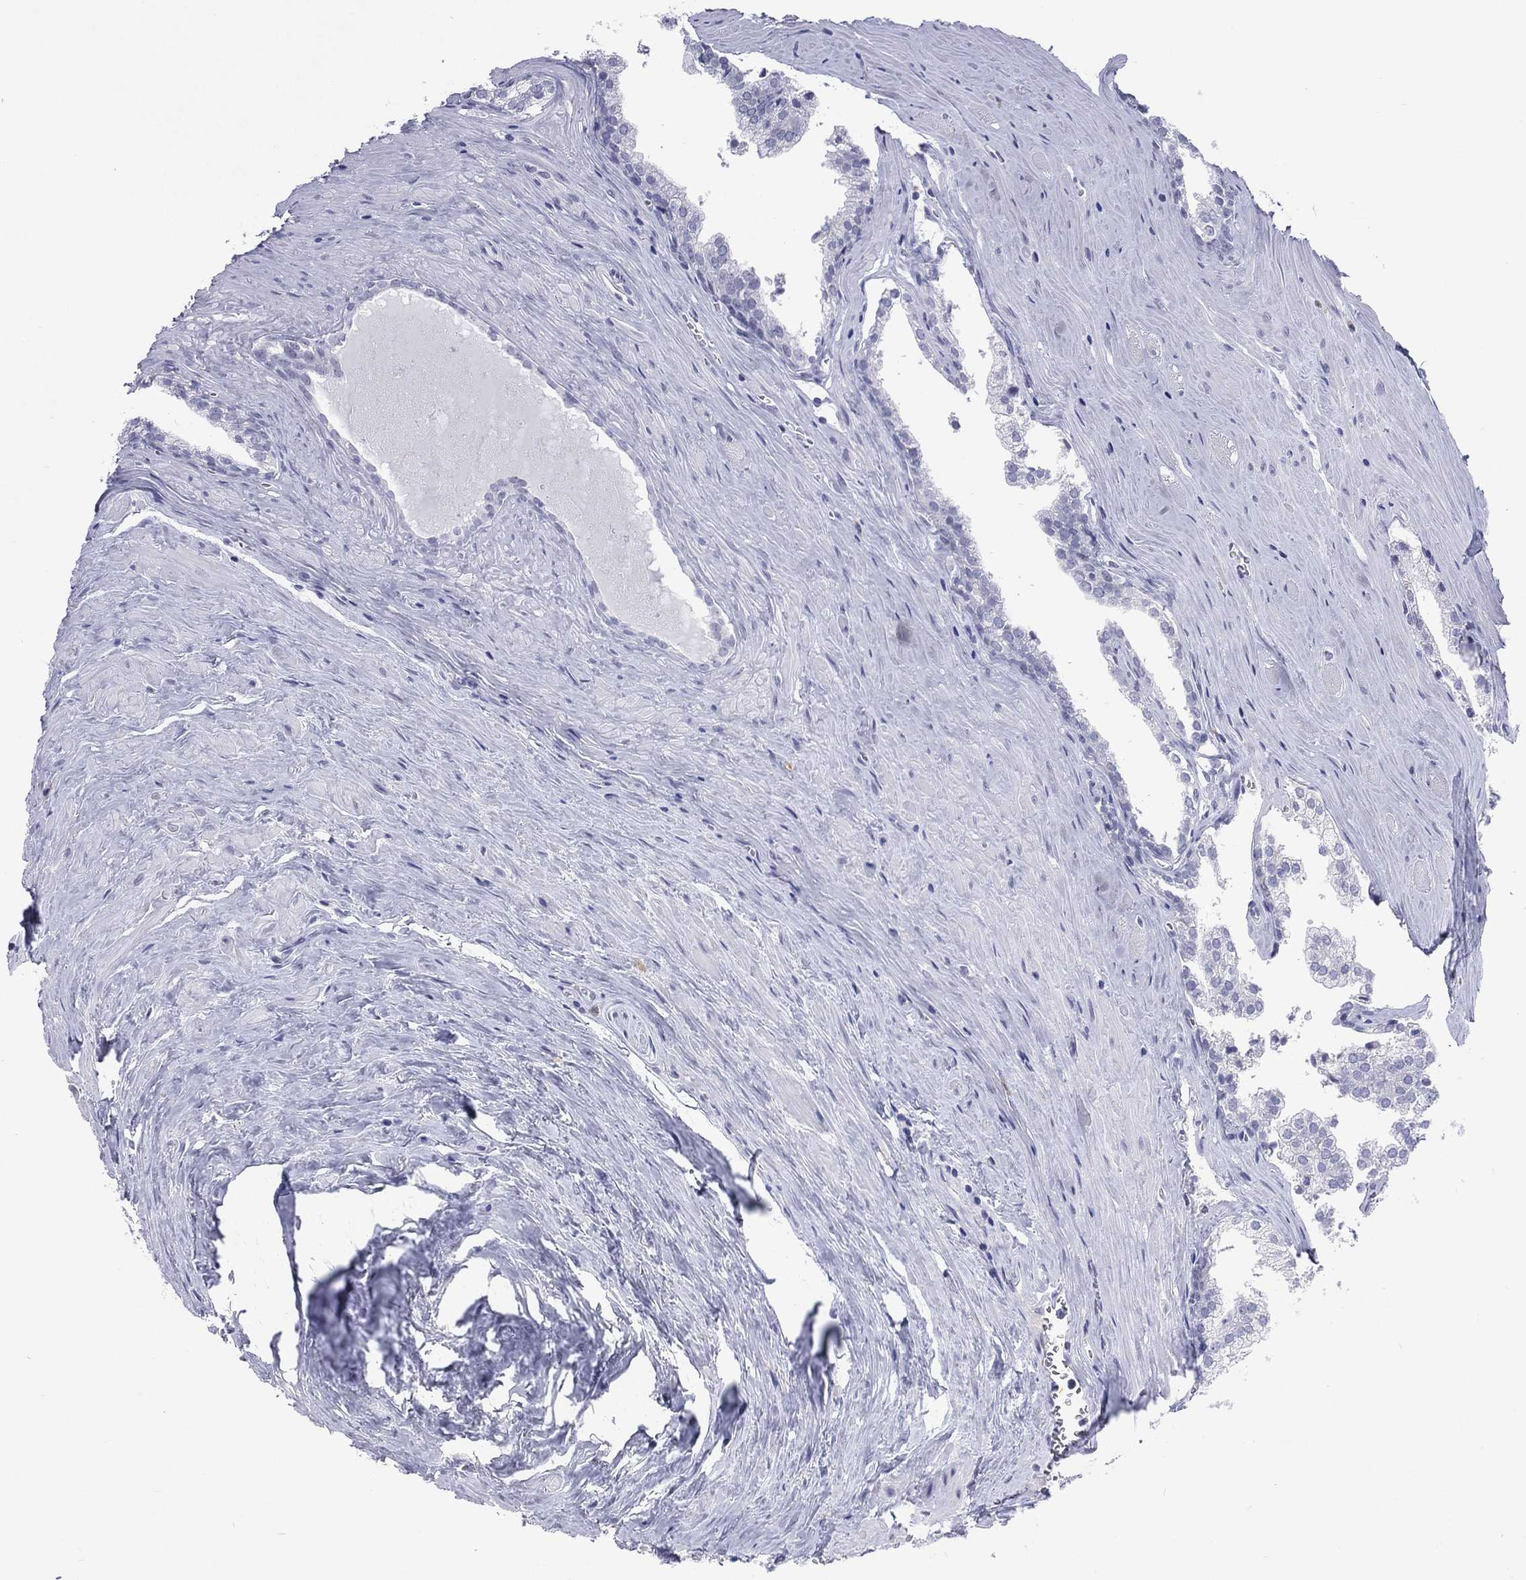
{"staining": {"intensity": "negative", "quantity": "none", "location": "none"}, "tissue": "prostate cancer", "cell_type": "Tumor cells", "image_type": "cancer", "snomed": [{"axis": "morphology", "description": "Adenocarcinoma, NOS"}, {"axis": "topography", "description": "Prostate"}], "caption": "A micrograph of human adenocarcinoma (prostate) is negative for staining in tumor cells. (DAB IHC visualized using brightfield microscopy, high magnification).", "gene": "SSX1", "patient": {"sex": "male", "age": 72}}